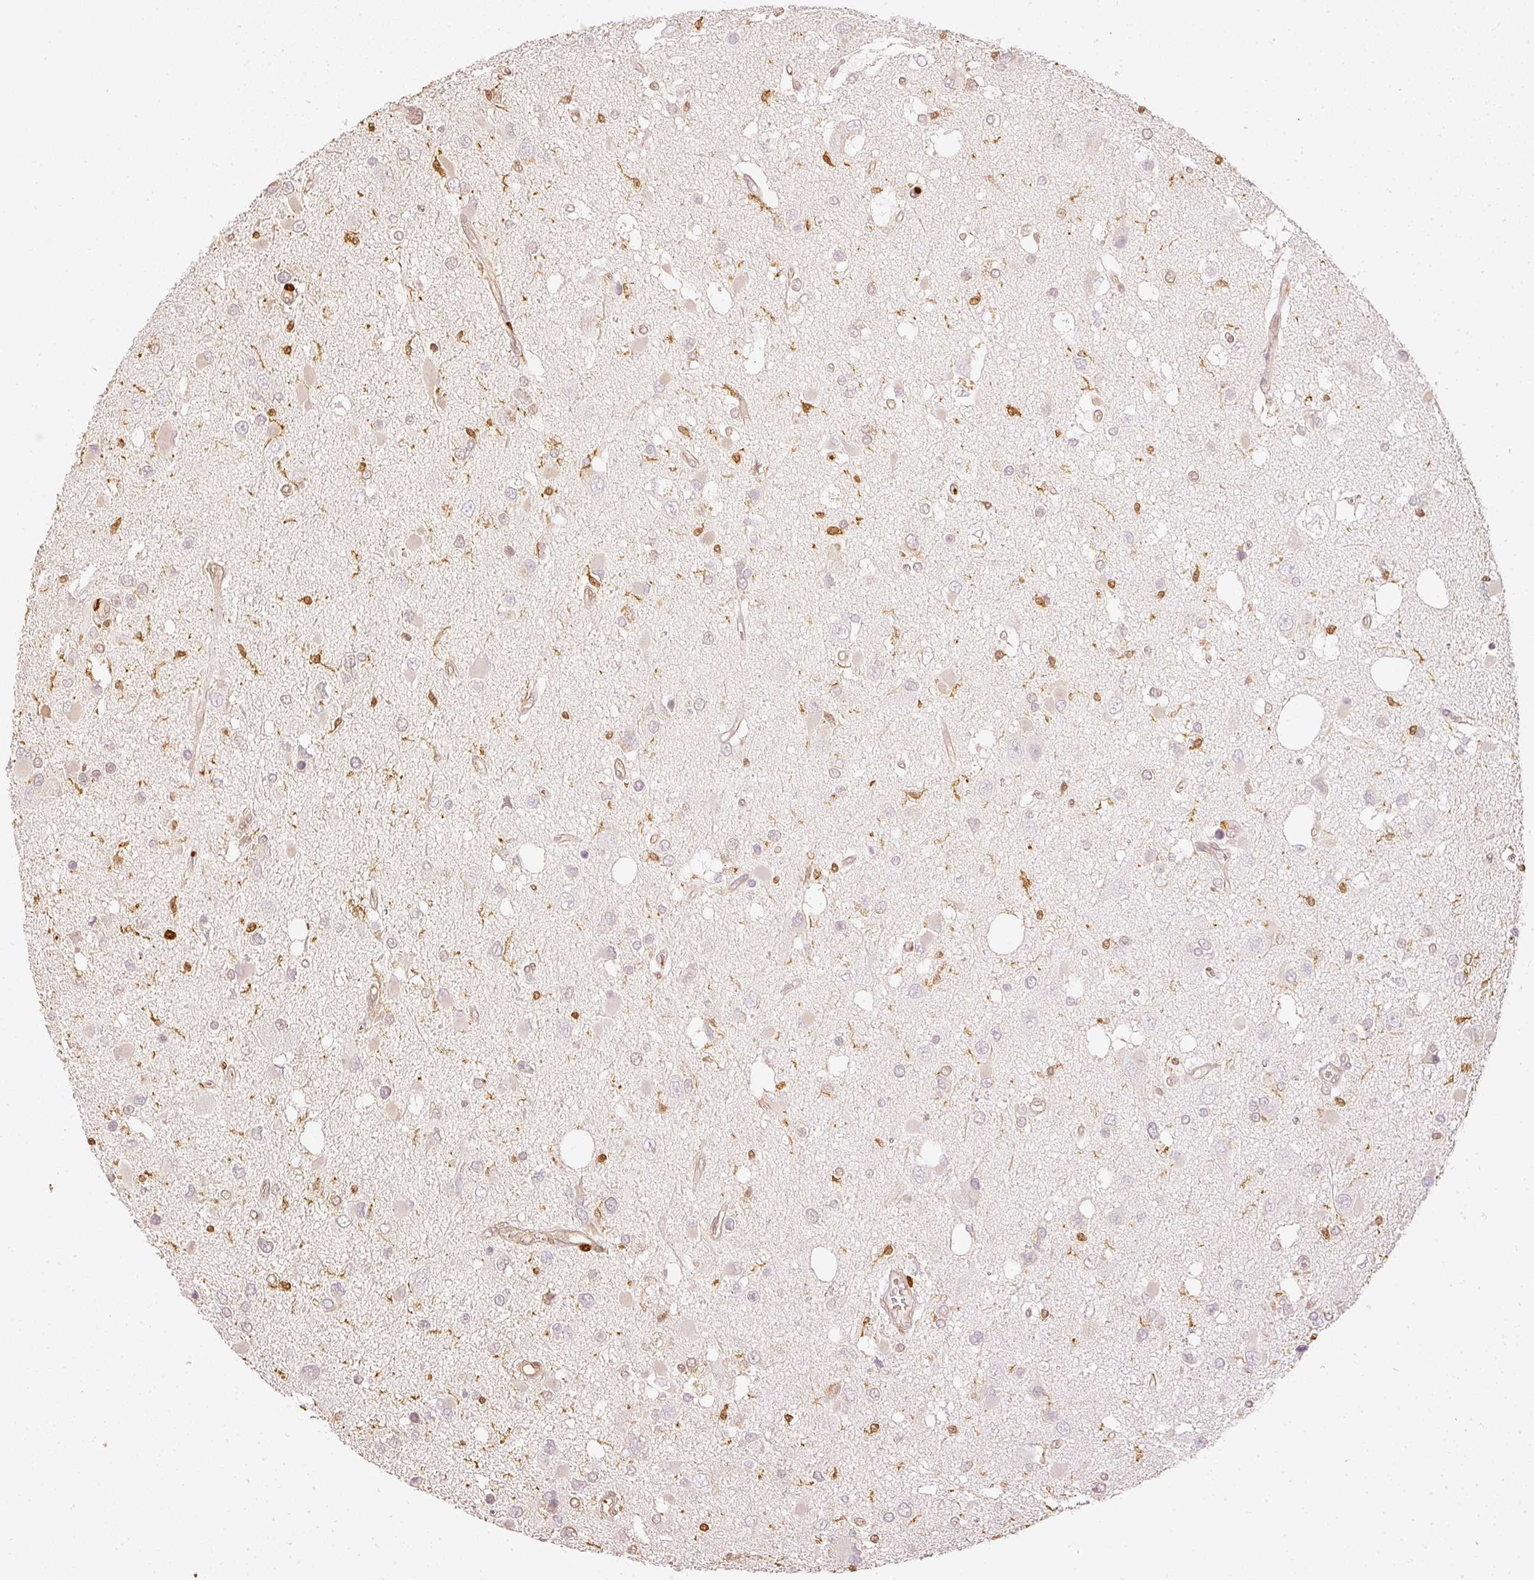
{"staining": {"intensity": "negative", "quantity": "none", "location": "none"}, "tissue": "glioma", "cell_type": "Tumor cells", "image_type": "cancer", "snomed": [{"axis": "morphology", "description": "Glioma, malignant, High grade"}, {"axis": "topography", "description": "Brain"}], "caption": "Tumor cells are negative for protein expression in human glioma.", "gene": "PFN1", "patient": {"sex": "male", "age": 53}}